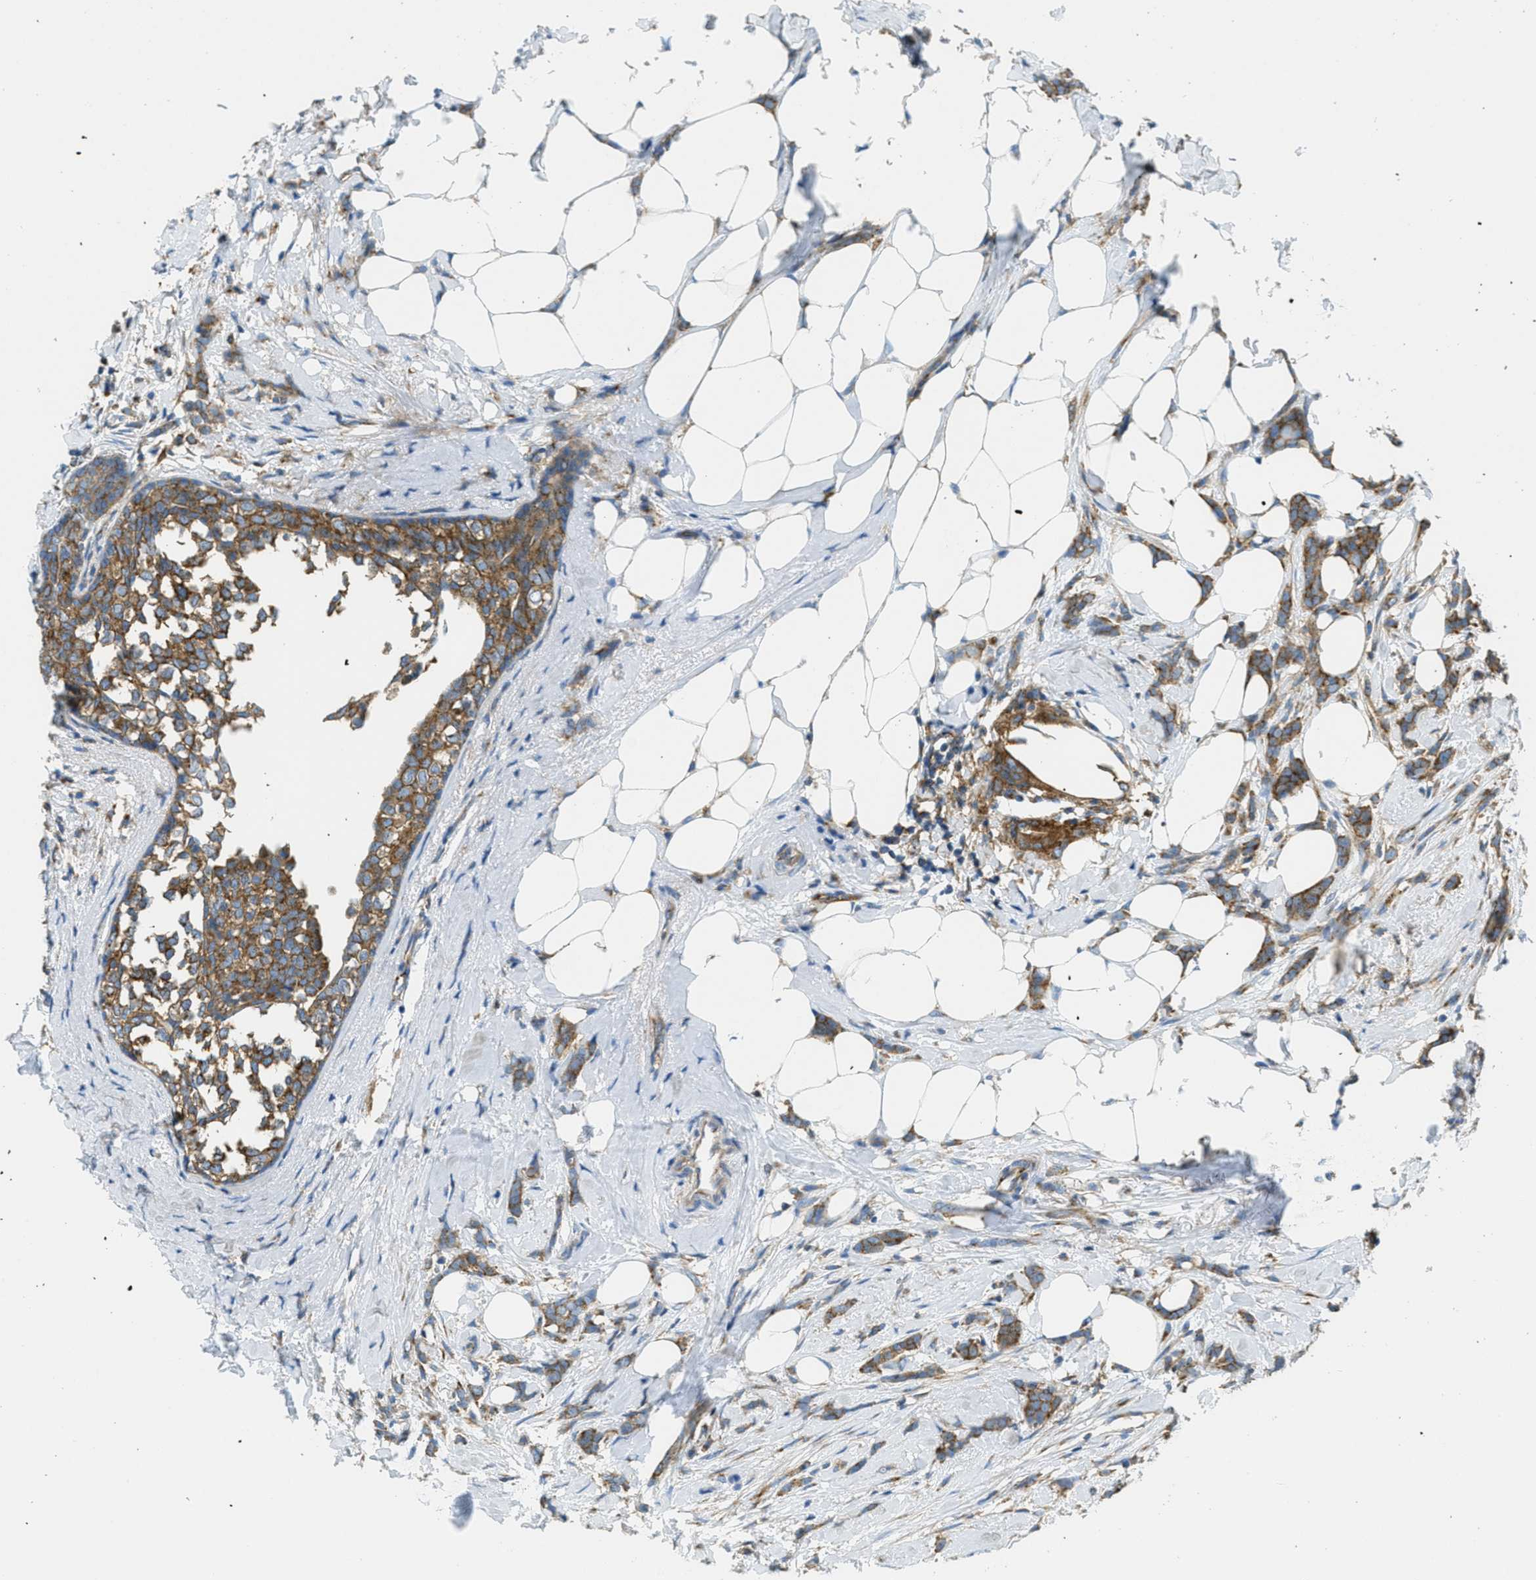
{"staining": {"intensity": "moderate", "quantity": ">75%", "location": "cytoplasmic/membranous"}, "tissue": "breast cancer", "cell_type": "Tumor cells", "image_type": "cancer", "snomed": [{"axis": "morphology", "description": "Lobular carcinoma, in situ"}, {"axis": "morphology", "description": "Lobular carcinoma"}, {"axis": "topography", "description": "Breast"}], "caption": "About >75% of tumor cells in human breast cancer (lobular carcinoma) display moderate cytoplasmic/membranous protein expression as visualized by brown immunohistochemical staining.", "gene": "AP2B1", "patient": {"sex": "female", "age": 41}}